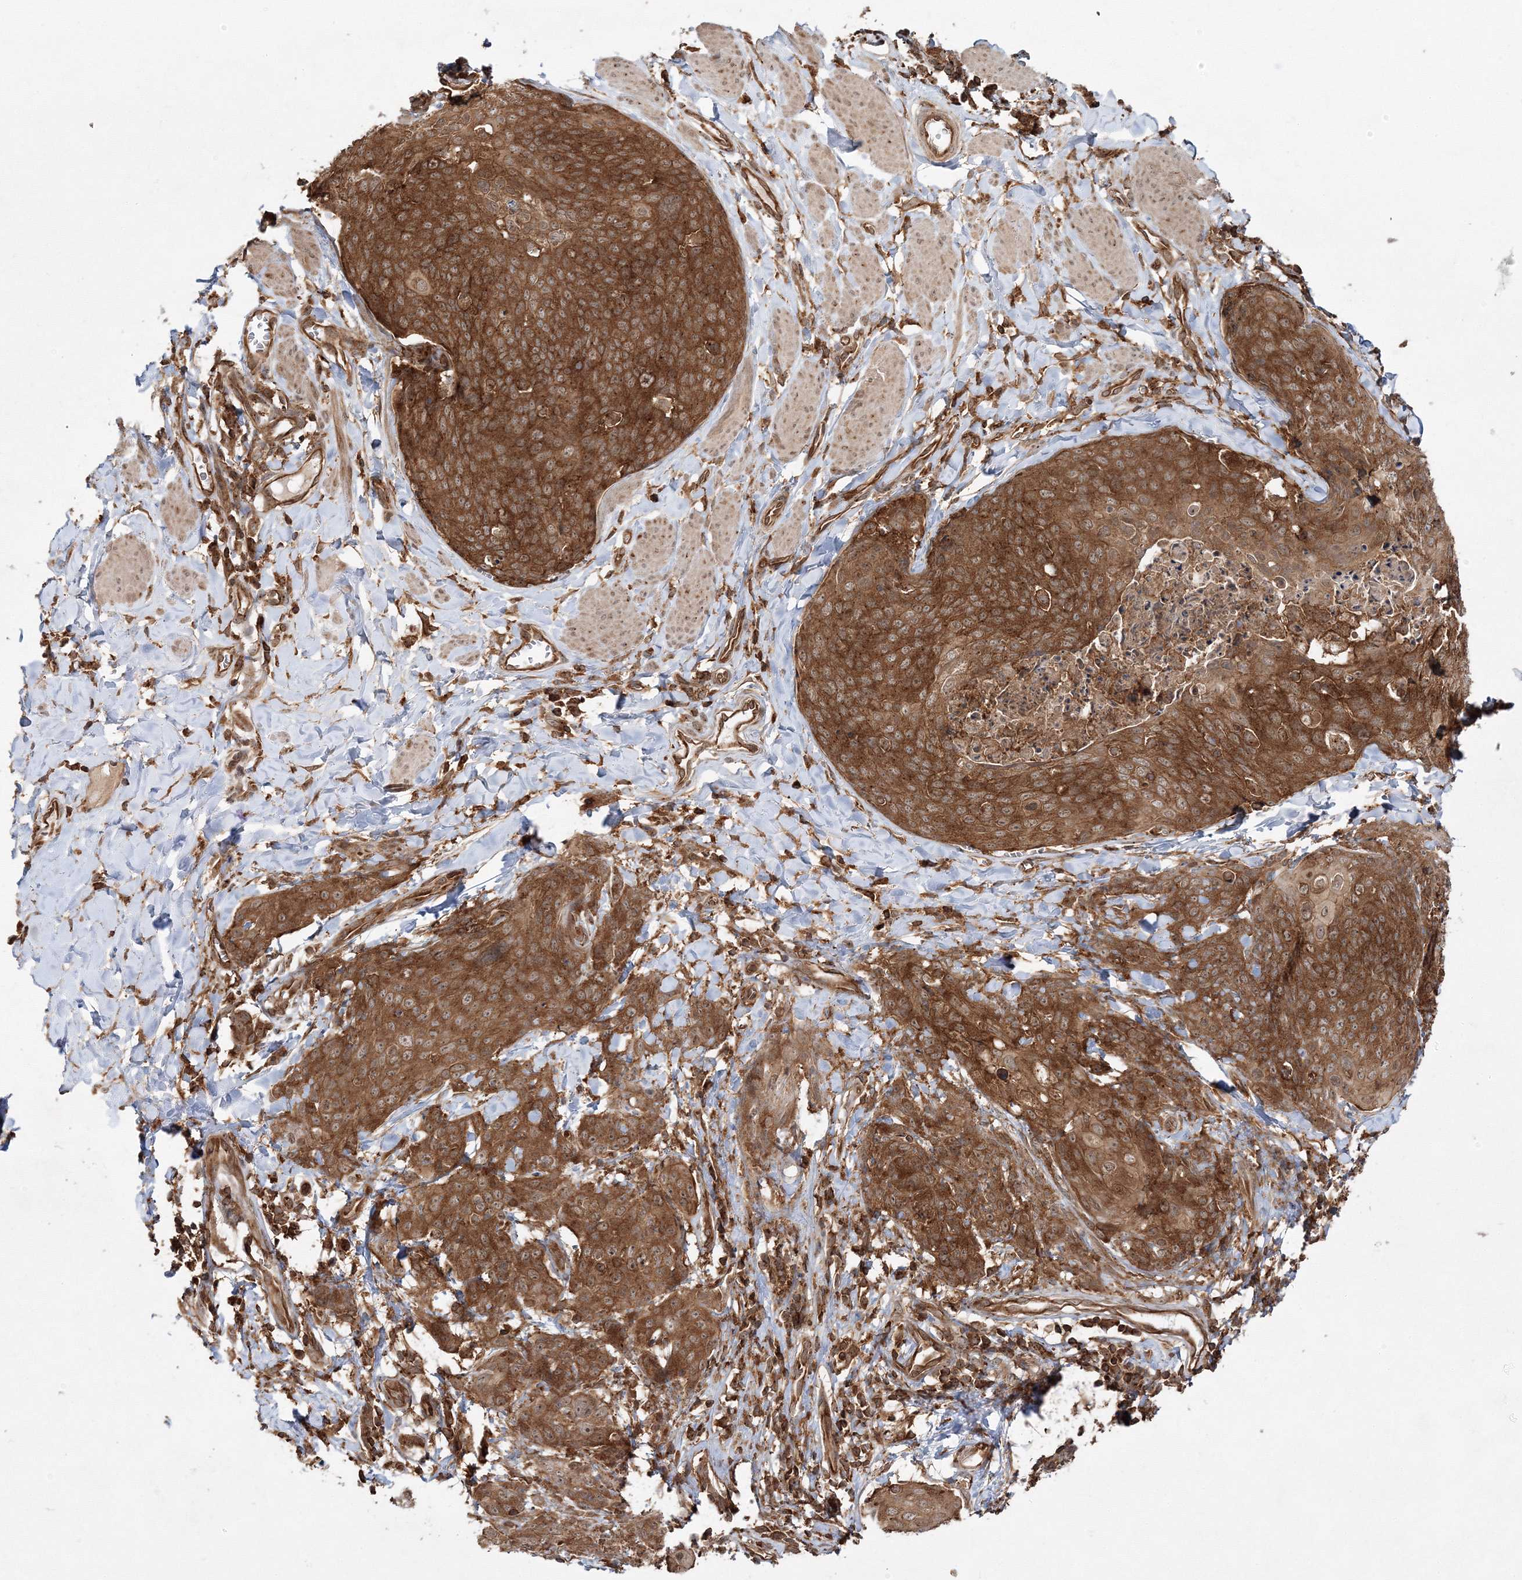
{"staining": {"intensity": "strong", "quantity": ">75%", "location": "cytoplasmic/membranous"}, "tissue": "skin cancer", "cell_type": "Tumor cells", "image_type": "cancer", "snomed": [{"axis": "morphology", "description": "Squamous cell carcinoma, NOS"}, {"axis": "topography", "description": "Skin"}, {"axis": "topography", "description": "Vulva"}], "caption": "Squamous cell carcinoma (skin) tissue shows strong cytoplasmic/membranous positivity in approximately >75% of tumor cells, visualized by immunohistochemistry.", "gene": "WDR37", "patient": {"sex": "female", "age": 85}}